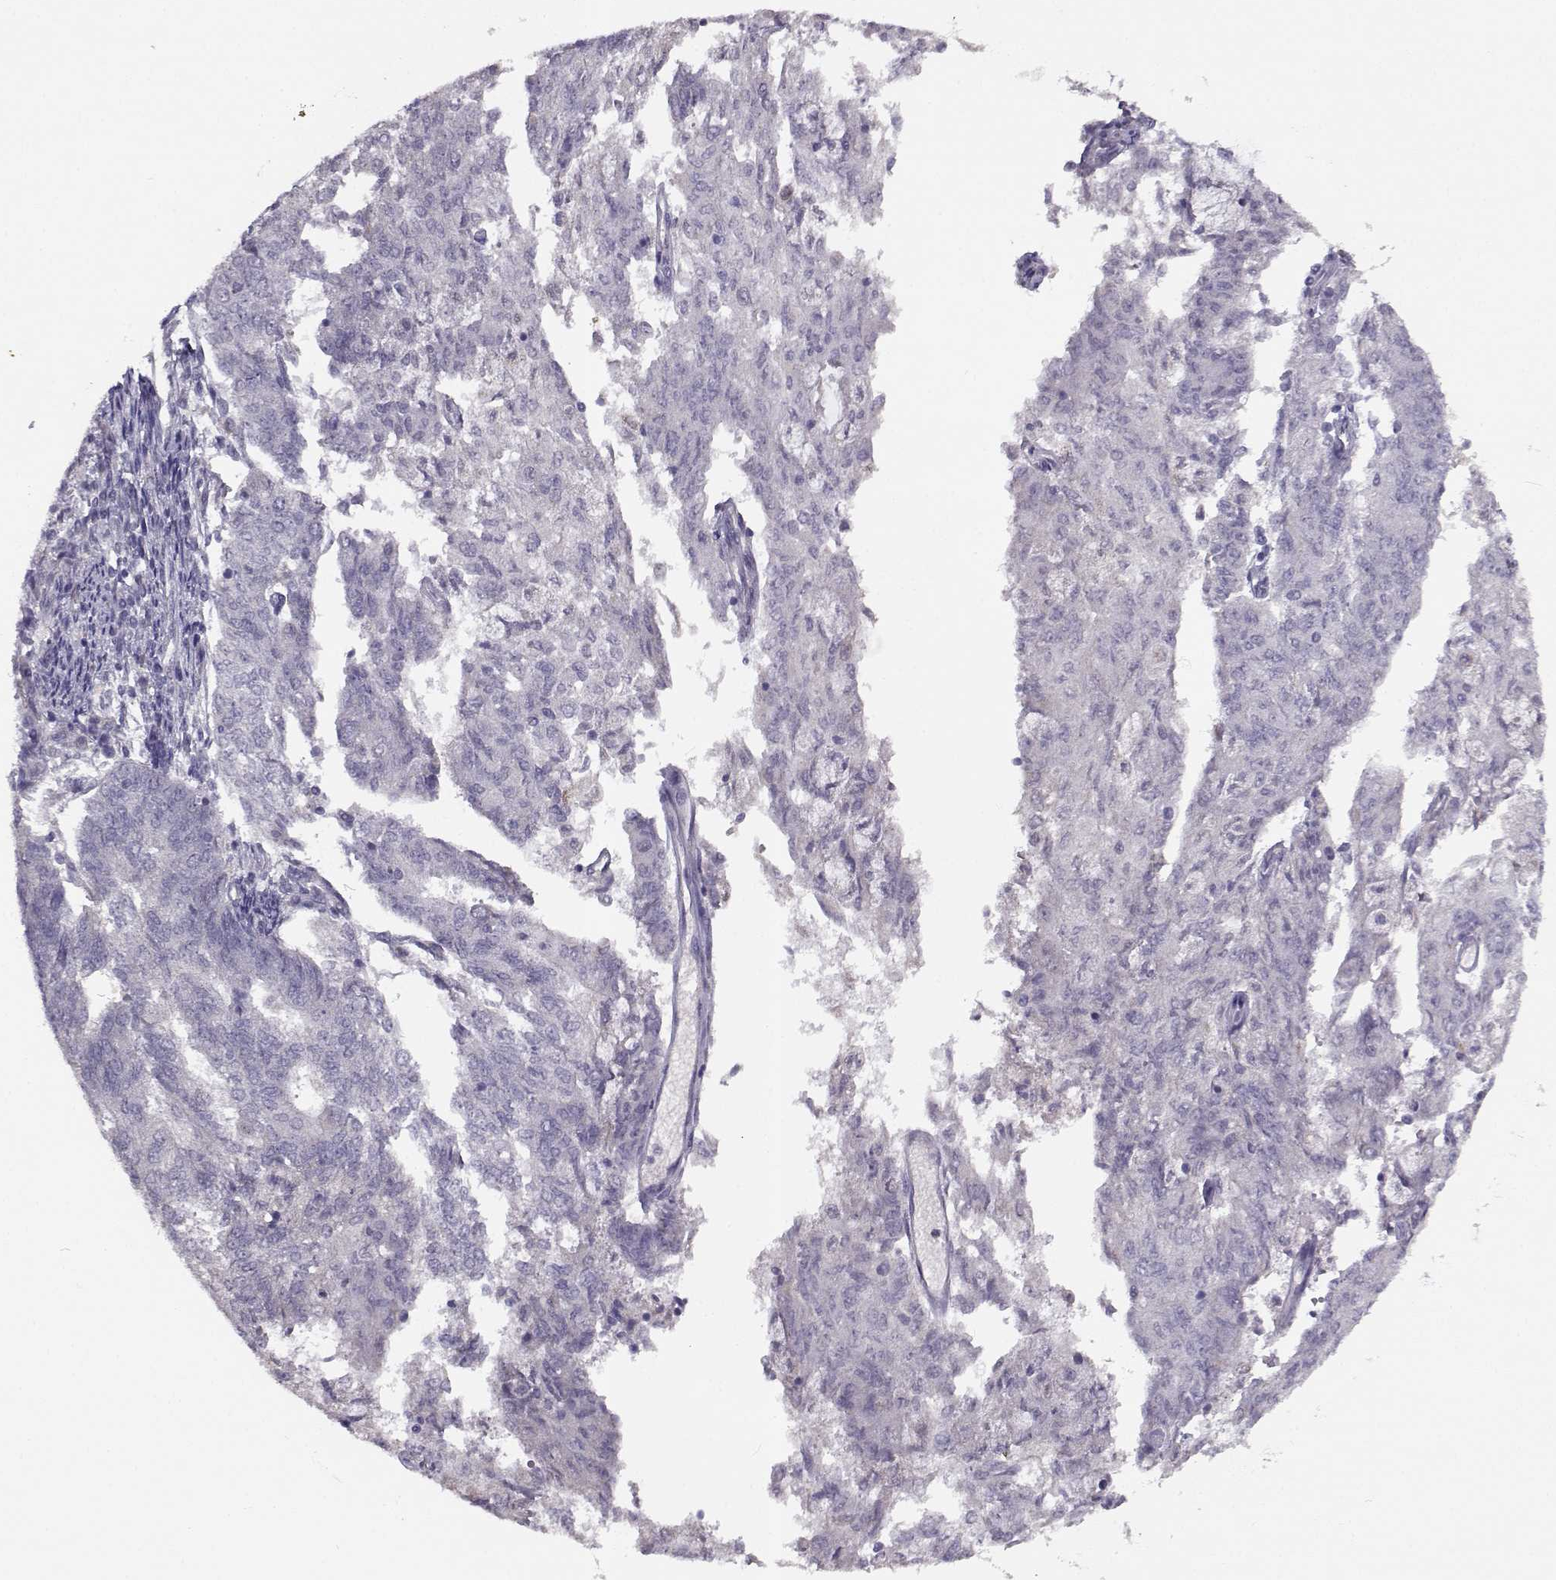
{"staining": {"intensity": "negative", "quantity": "none", "location": "none"}, "tissue": "endometrial cancer", "cell_type": "Tumor cells", "image_type": "cancer", "snomed": [{"axis": "morphology", "description": "Adenocarcinoma, NOS"}, {"axis": "topography", "description": "Endometrium"}], "caption": "Immunohistochemical staining of endometrial cancer exhibits no significant expression in tumor cells. Brightfield microscopy of IHC stained with DAB (brown) and hematoxylin (blue), captured at high magnification.", "gene": "TMEM145", "patient": {"sex": "female", "age": 82}}